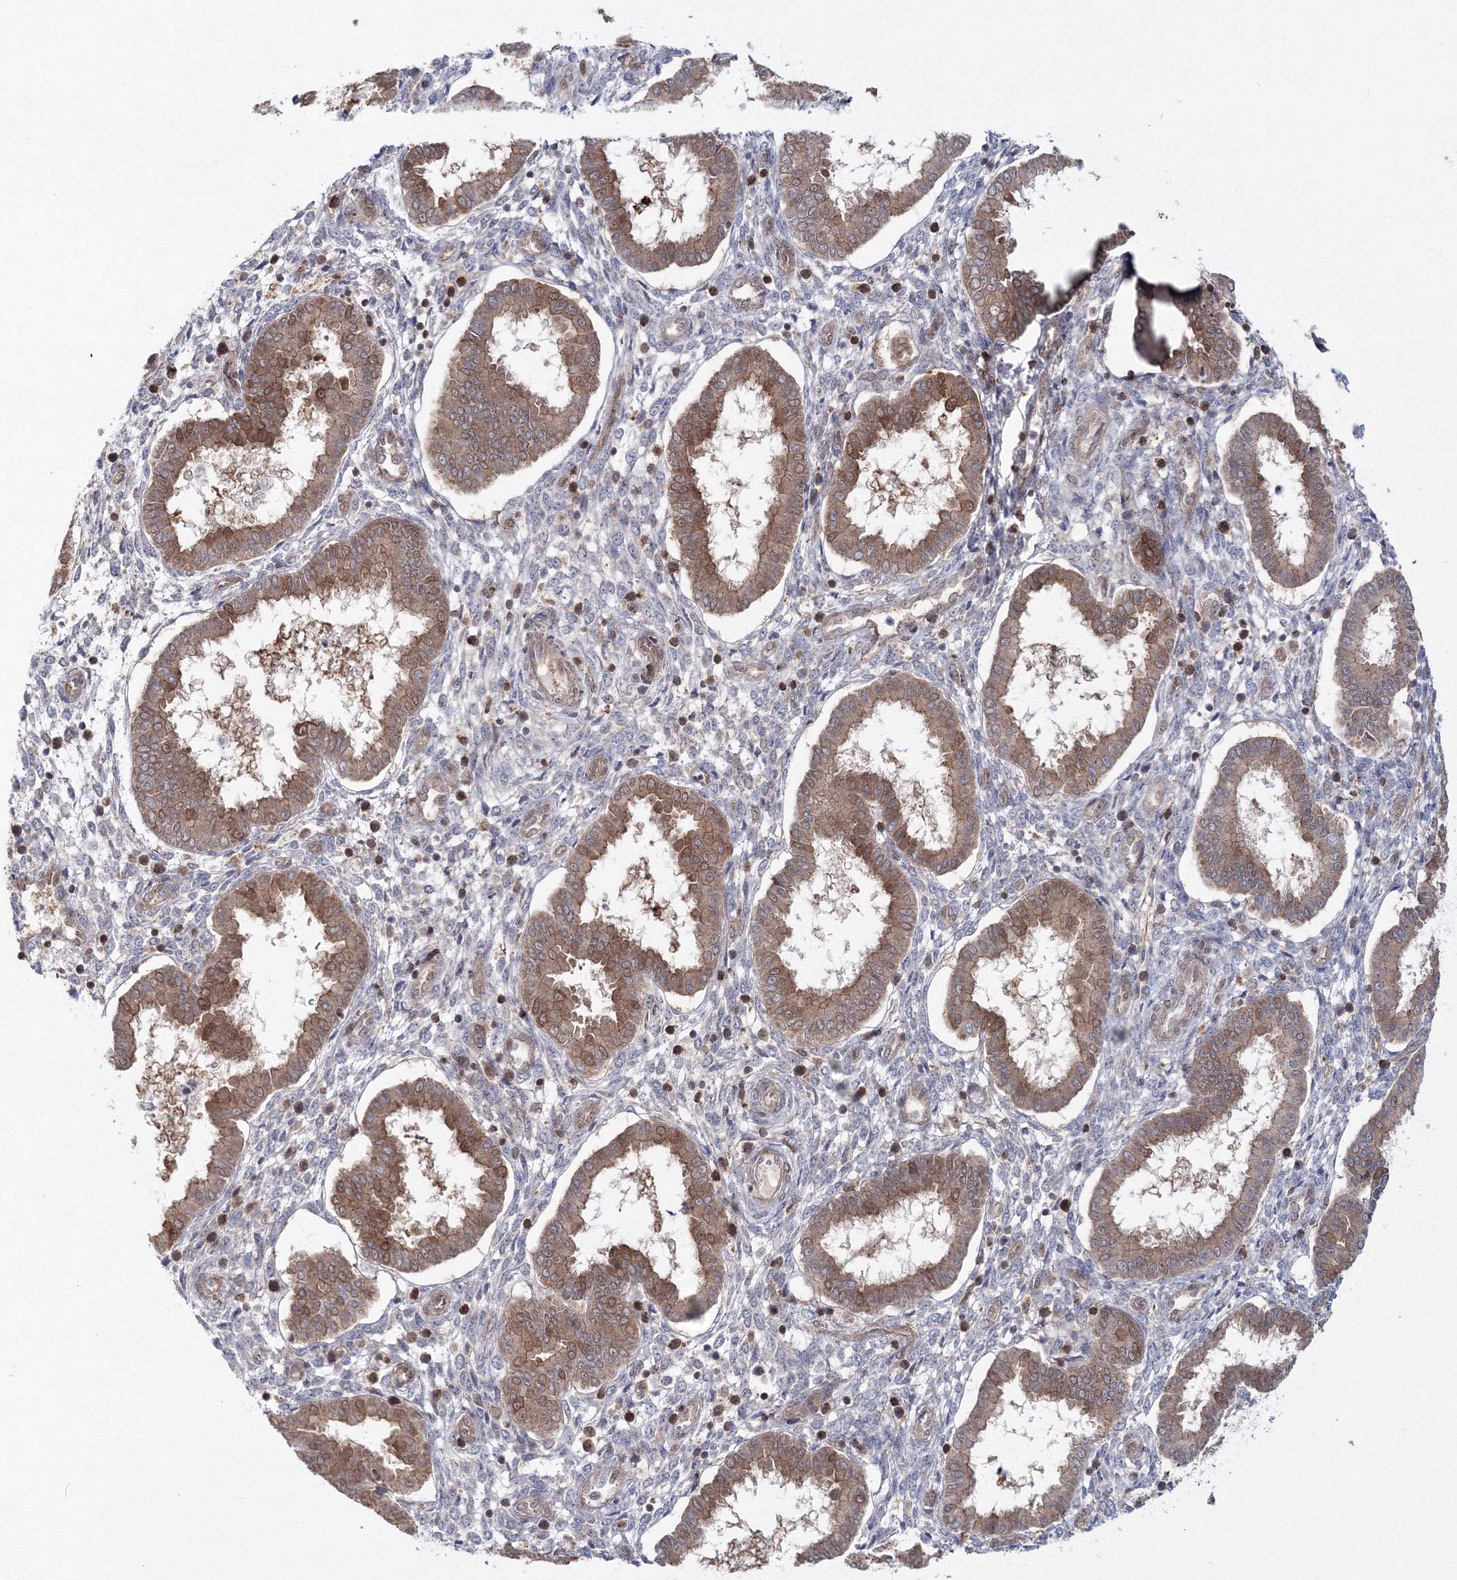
{"staining": {"intensity": "weak", "quantity": "<25%", "location": "cytoplasmic/membranous"}, "tissue": "endometrium", "cell_type": "Cells in endometrial stroma", "image_type": "normal", "snomed": [{"axis": "morphology", "description": "Normal tissue, NOS"}, {"axis": "topography", "description": "Endometrium"}], "caption": "Immunohistochemistry (IHC) micrograph of normal endometrium: endometrium stained with DAB displays no significant protein positivity in cells in endometrial stroma.", "gene": "ZFAND6", "patient": {"sex": "female", "age": 24}}